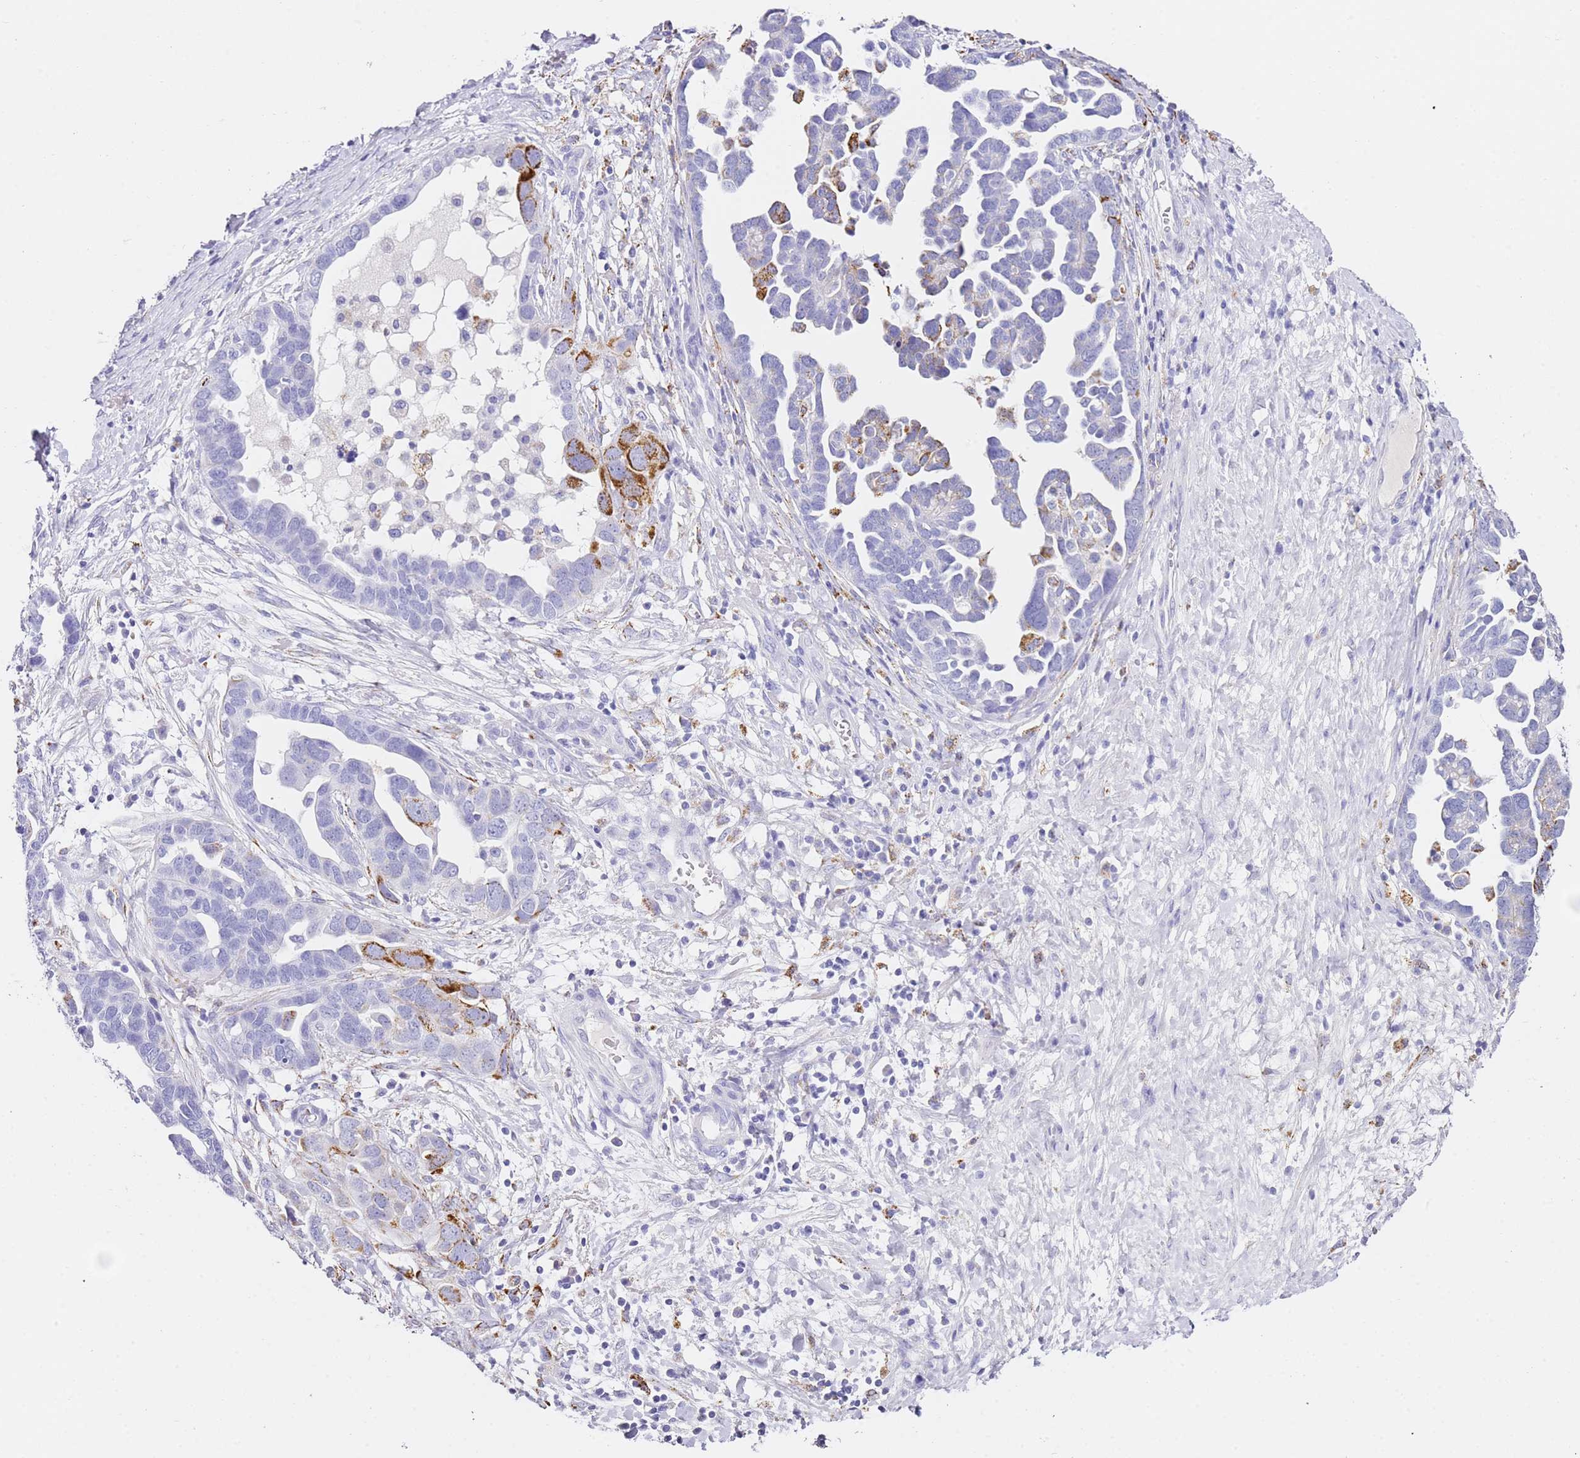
{"staining": {"intensity": "negative", "quantity": "none", "location": "none"}, "tissue": "ovarian cancer", "cell_type": "Tumor cells", "image_type": "cancer", "snomed": [{"axis": "morphology", "description": "Cystadenocarcinoma, serous, NOS"}, {"axis": "topography", "description": "Ovary"}], "caption": "Immunohistochemical staining of ovarian cancer reveals no significant staining in tumor cells.", "gene": "PTBP2", "patient": {"sex": "female", "age": 54}}